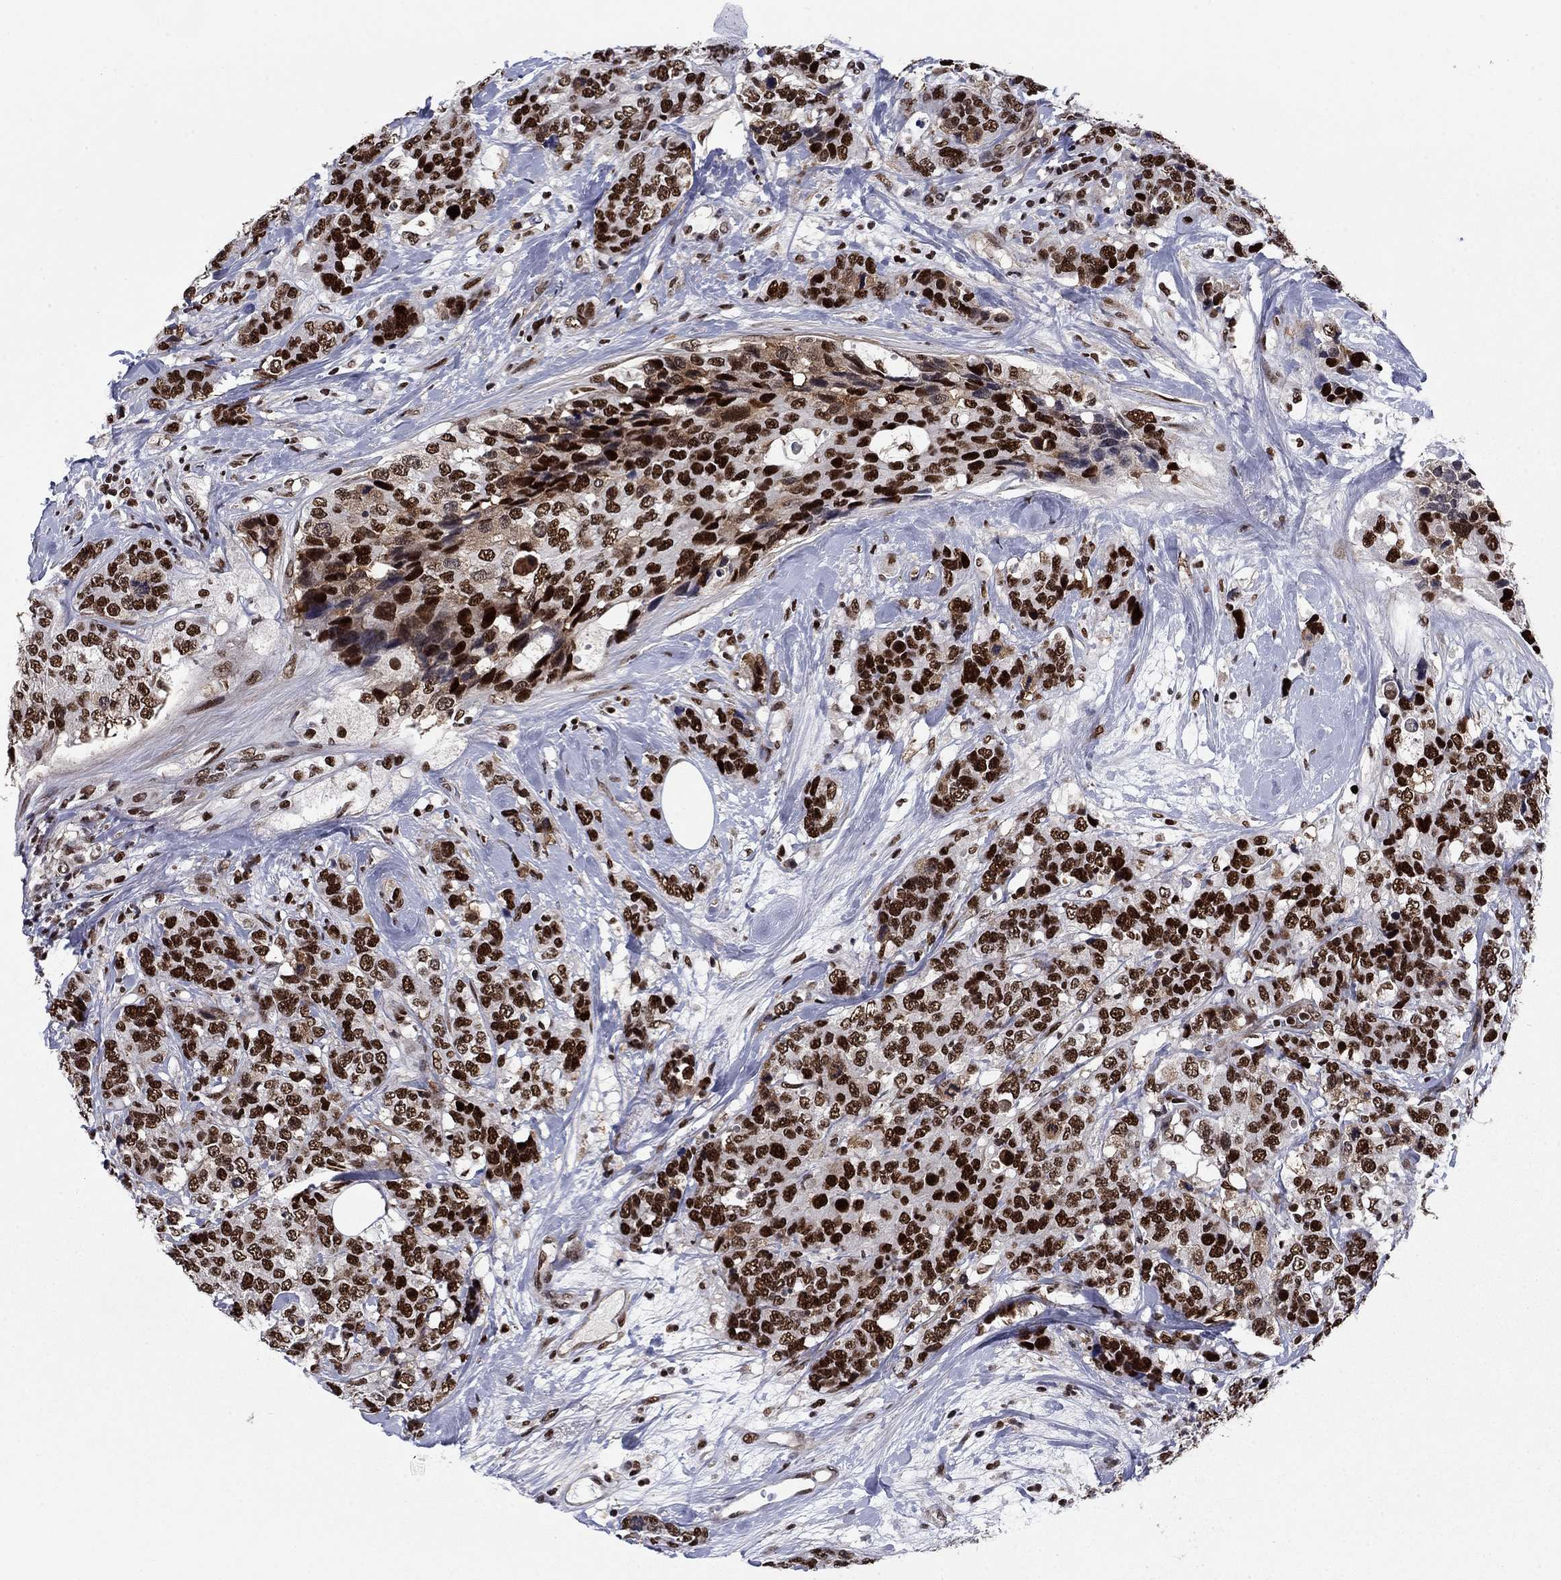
{"staining": {"intensity": "strong", "quantity": ">75%", "location": "nuclear"}, "tissue": "breast cancer", "cell_type": "Tumor cells", "image_type": "cancer", "snomed": [{"axis": "morphology", "description": "Lobular carcinoma"}, {"axis": "topography", "description": "Breast"}], "caption": "A high amount of strong nuclear expression is seen in approximately >75% of tumor cells in breast lobular carcinoma tissue. (IHC, brightfield microscopy, high magnification).", "gene": "RPRD1B", "patient": {"sex": "female", "age": 59}}